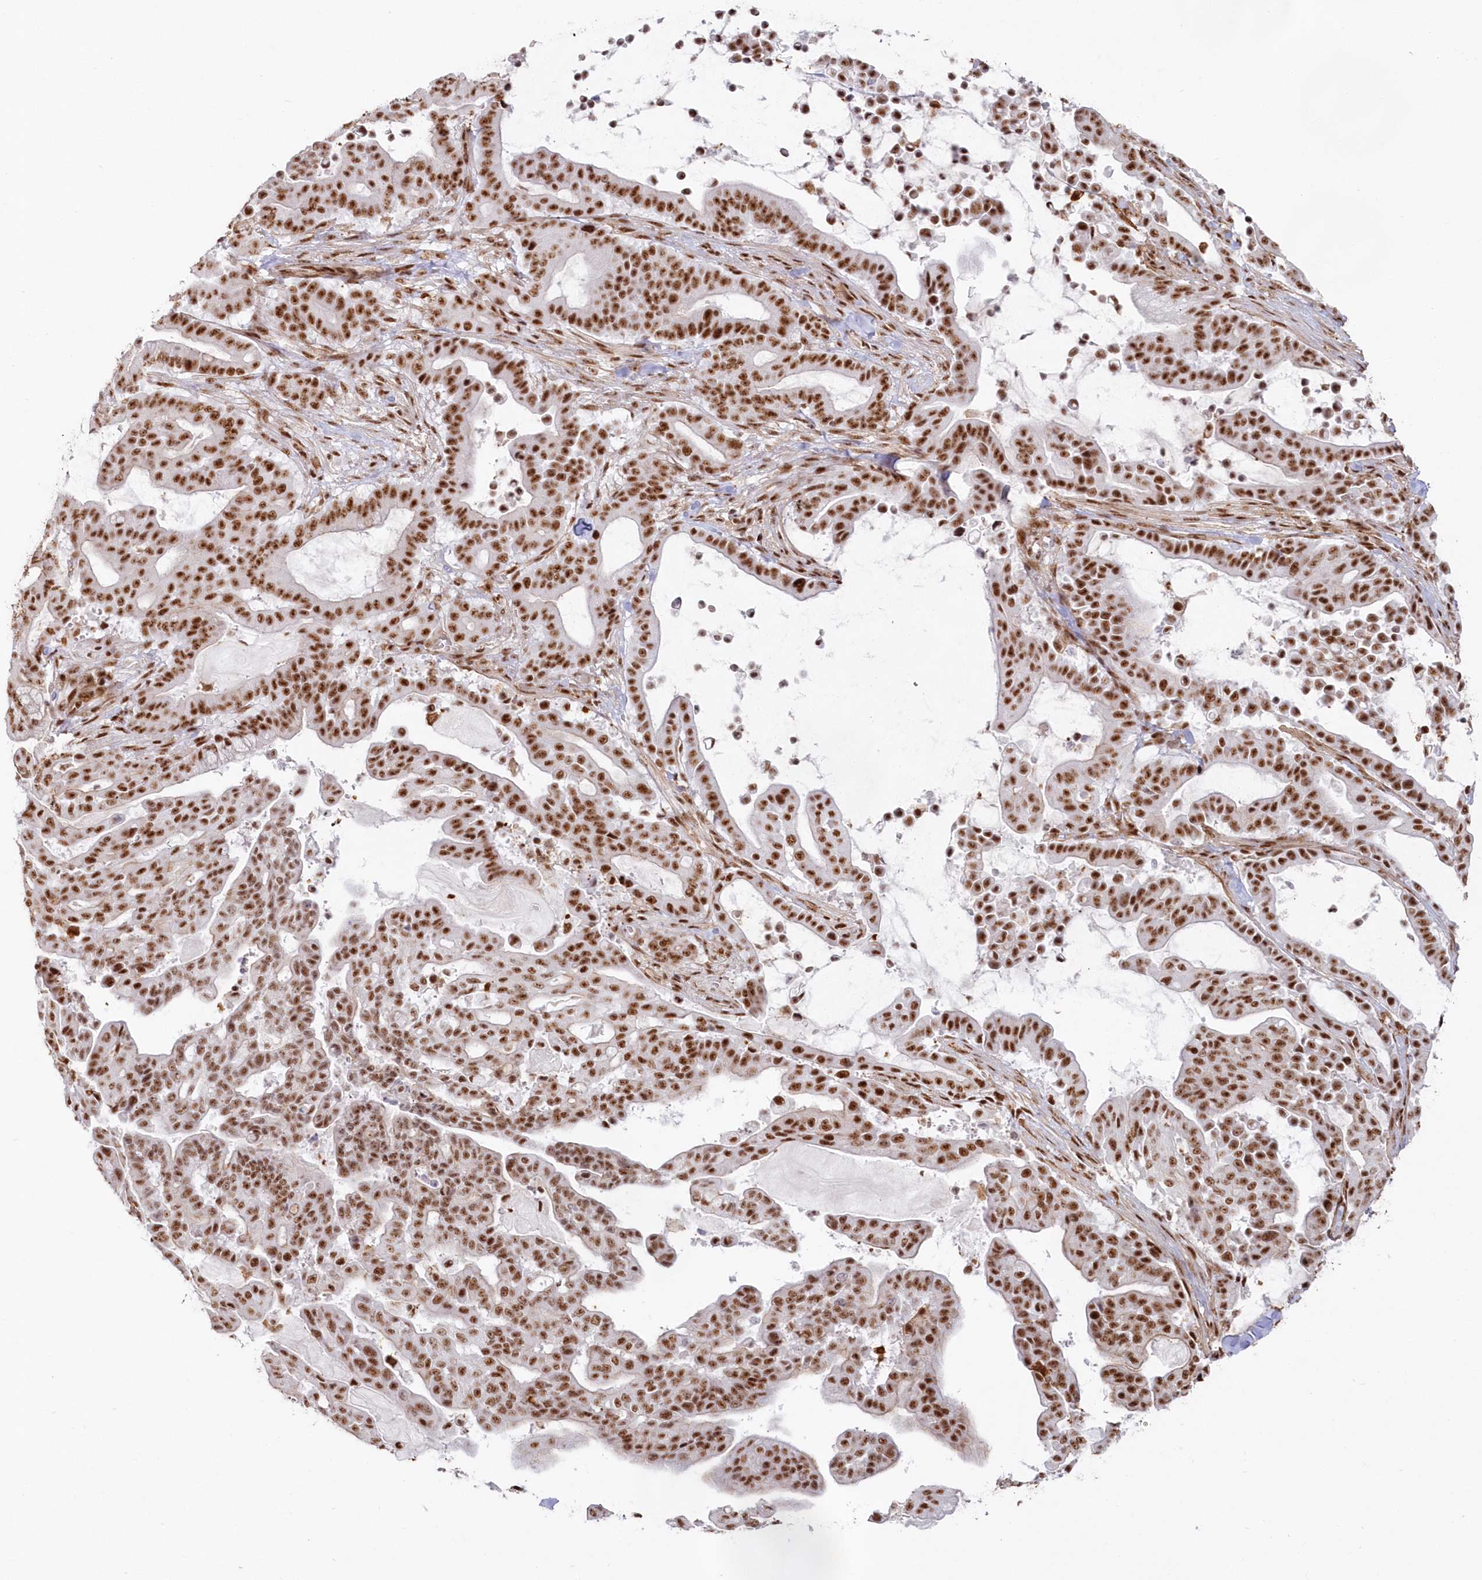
{"staining": {"intensity": "moderate", "quantity": ">75%", "location": "nuclear"}, "tissue": "pancreatic cancer", "cell_type": "Tumor cells", "image_type": "cancer", "snomed": [{"axis": "morphology", "description": "Adenocarcinoma, NOS"}, {"axis": "topography", "description": "Pancreas"}], "caption": "Human pancreatic cancer (adenocarcinoma) stained with a protein marker shows moderate staining in tumor cells.", "gene": "DDX46", "patient": {"sex": "male", "age": 63}}